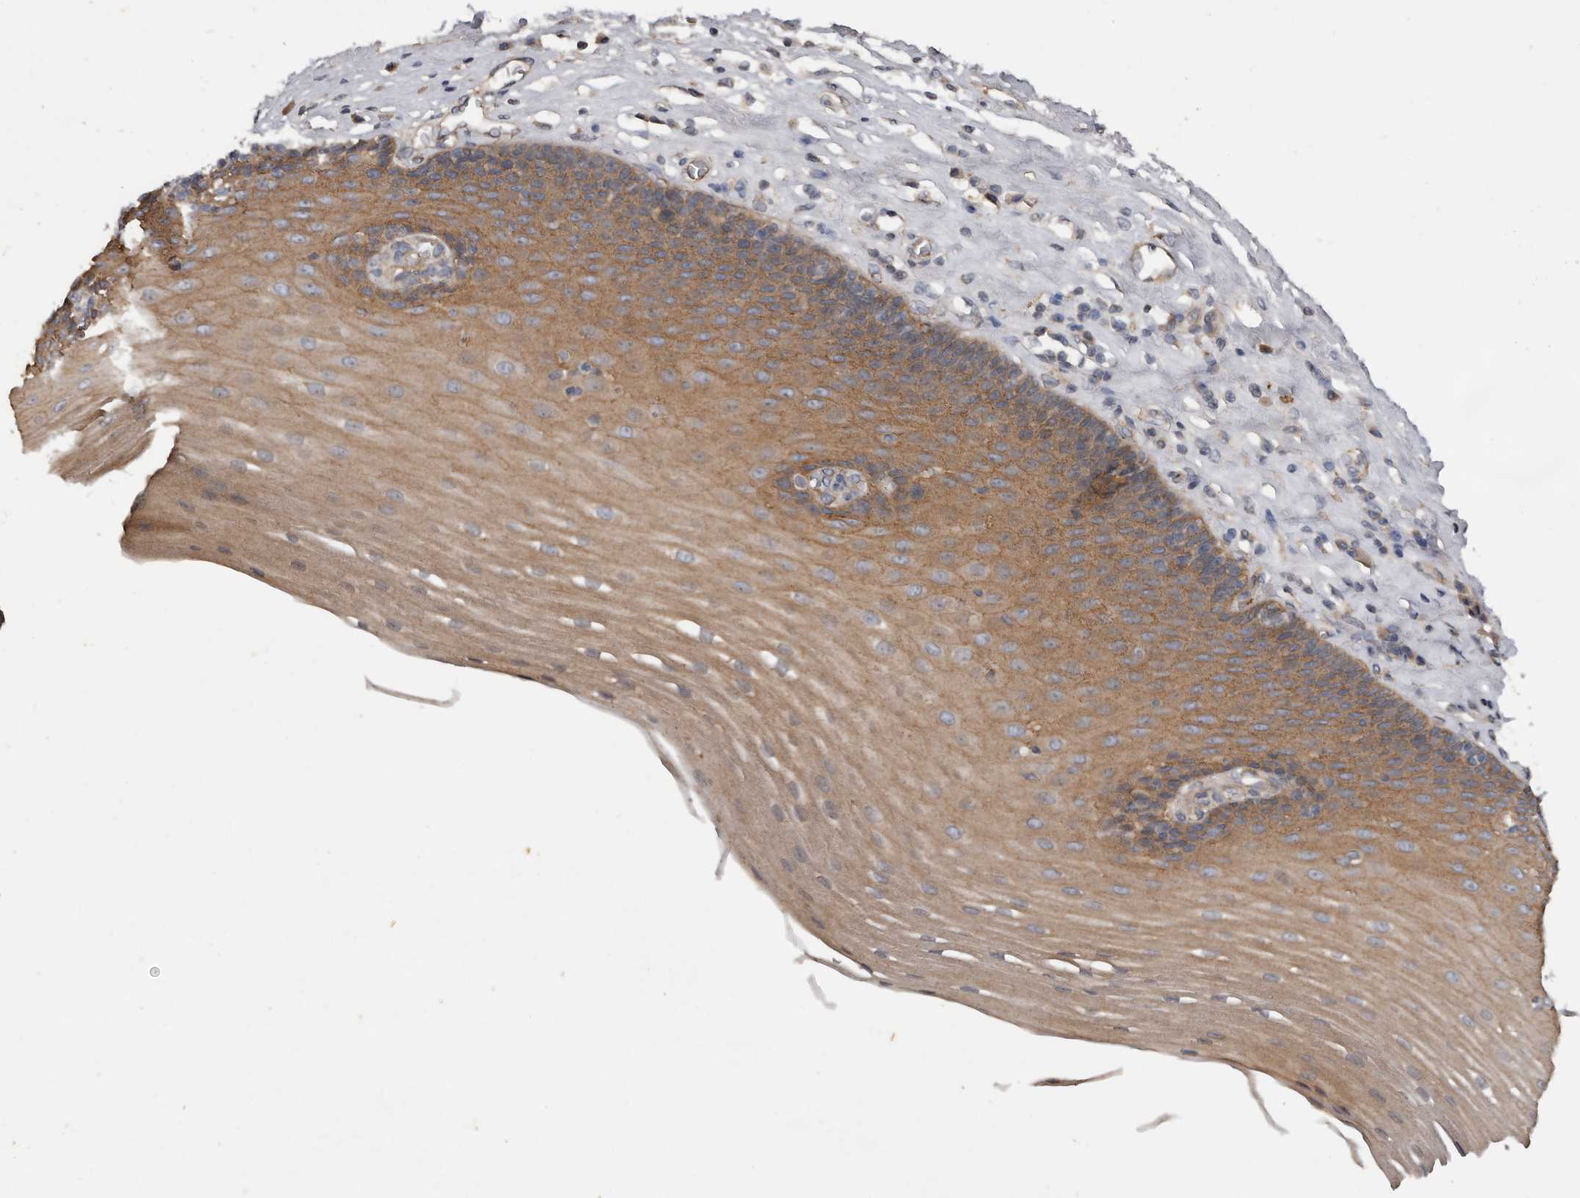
{"staining": {"intensity": "moderate", "quantity": "25%-75%", "location": "cytoplasmic/membranous"}, "tissue": "esophagus", "cell_type": "Squamous epithelial cells", "image_type": "normal", "snomed": [{"axis": "morphology", "description": "Normal tissue, NOS"}, {"axis": "topography", "description": "Esophagus"}], "caption": "An immunohistochemistry micrograph of benign tissue is shown. Protein staining in brown highlights moderate cytoplasmic/membranous positivity in esophagus within squamous epithelial cells. (Stains: DAB (3,3'-diaminobenzidine) in brown, nuclei in blue, Microscopy: brightfield microscopy at high magnification).", "gene": "HYAL4", "patient": {"sex": "male", "age": 62}}